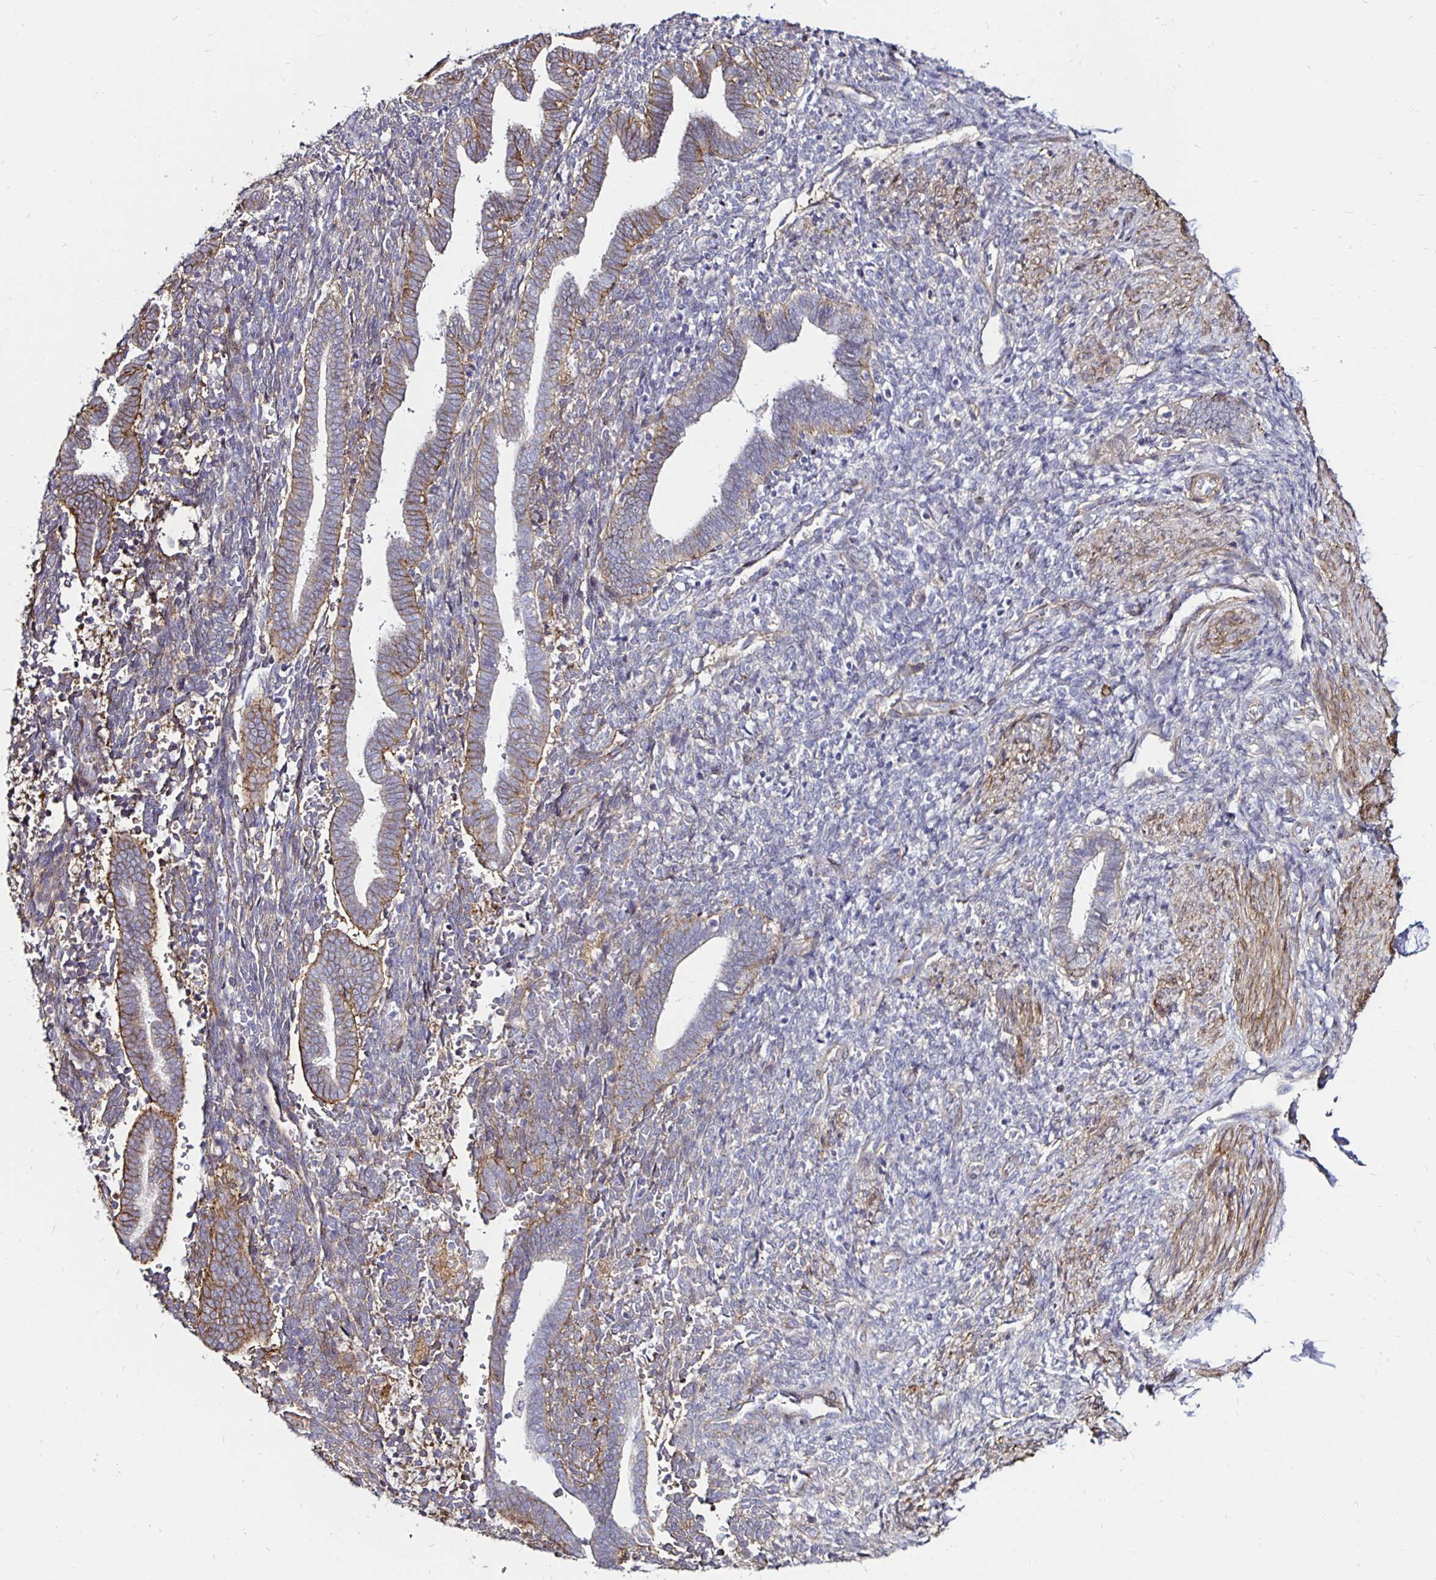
{"staining": {"intensity": "negative", "quantity": "none", "location": "none"}, "tissue": "endometrium", "cell_type": "Cells in endometrial stroma", "image_type": "normal", "snomed": [{"axis": "morphology", "description": "Normal tissue, NOS"}, {"axis": "topography", "description": "Endometrium"}], "caption": "Unremarkable endometrium was stained to show a protein in brown. There is no significant staining in cells in endometrial stroma. The staining is performed using DAB (3,3'-diaminobenzidine) brown chromogen with nuclei counter-stained in using hematoxylin.", "gene": "ITGB1", "patient": {"sex": "female", "age": 34}}